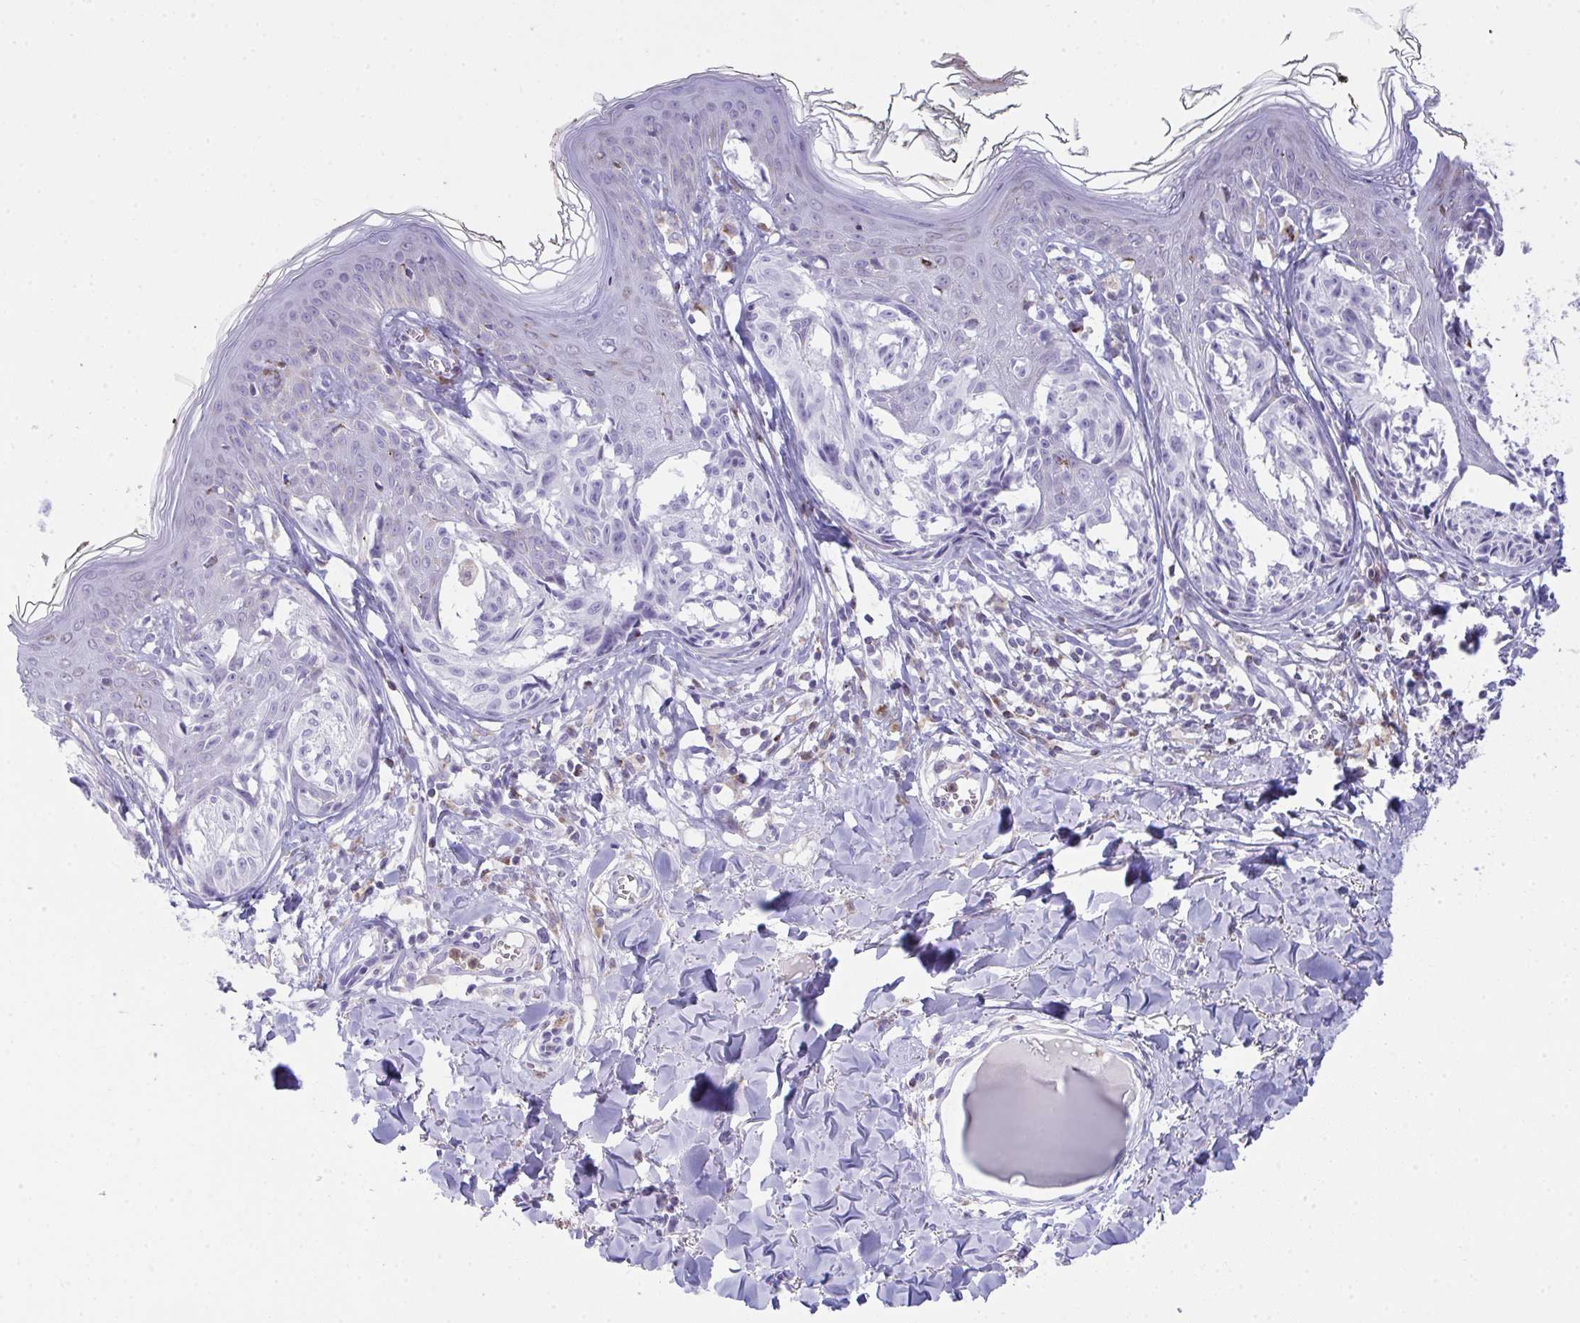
{"staining": {"intensity": "negative", "quantity": "none", "location": "none"}, "tissue": "melanoma", "cell_type": "Tumor cells", "image_type": "cancer", "snomed": [{"axis": "morphology", "description": "Malignant melanoma, NOS"}, {"axis": "topography", "description": "Skin"}], "caption": "High magnification brightfield microscopy of melanoma stained with DAB (3,3'-diaminobenzidine) (brown) and counterstained with hematoxylin (blue): tumor cells show no significant expression. (DAB immunohistochemistry visualized using brightfield microscopy, high magnification).", "gene": "PLA2G12B", "patient": {"sex": "female", "age": 43}}